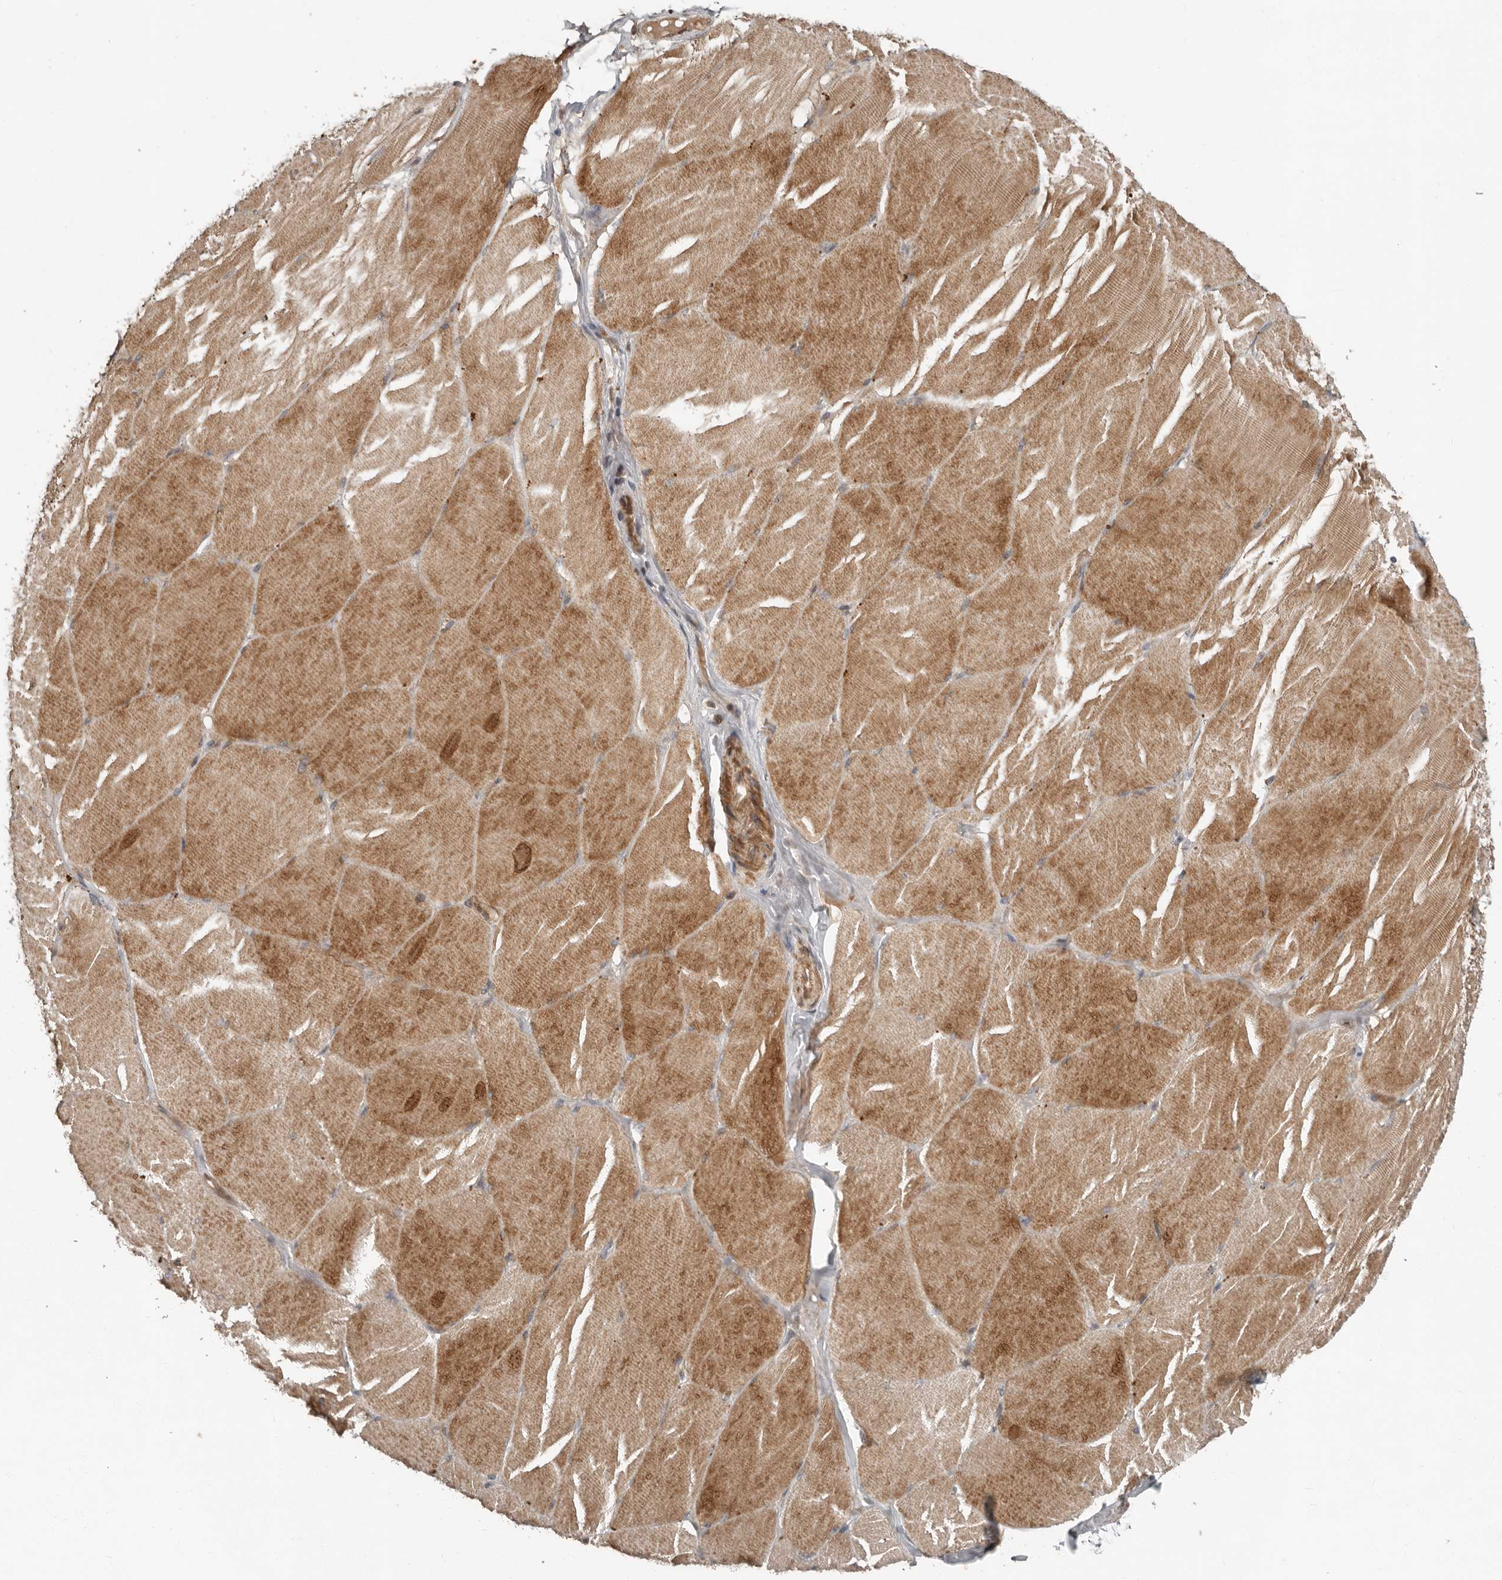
{"staining": {"intensity": "moderate", "quantity": ">75%", "location": "cytoplasmic/membranous"}, "tissue": "skeletal muscle", "cell_type": "Myocytes", "image_type": "normal", "snomed": [{"axis": "morphology", "description": "Normal tissue, NOS"}, {"axis": "topography", "description": "Skin"}, {"axis": "topography", "description": "Skeletal muscle"}], "caption": "Protein staining of benign skeletal muscle reveals moderate cytoplasmic/membranous positivity in approximately >75% of myocytes.", "gene": "SLC6A7", "patient": {"sex": "male", "age": 83}}